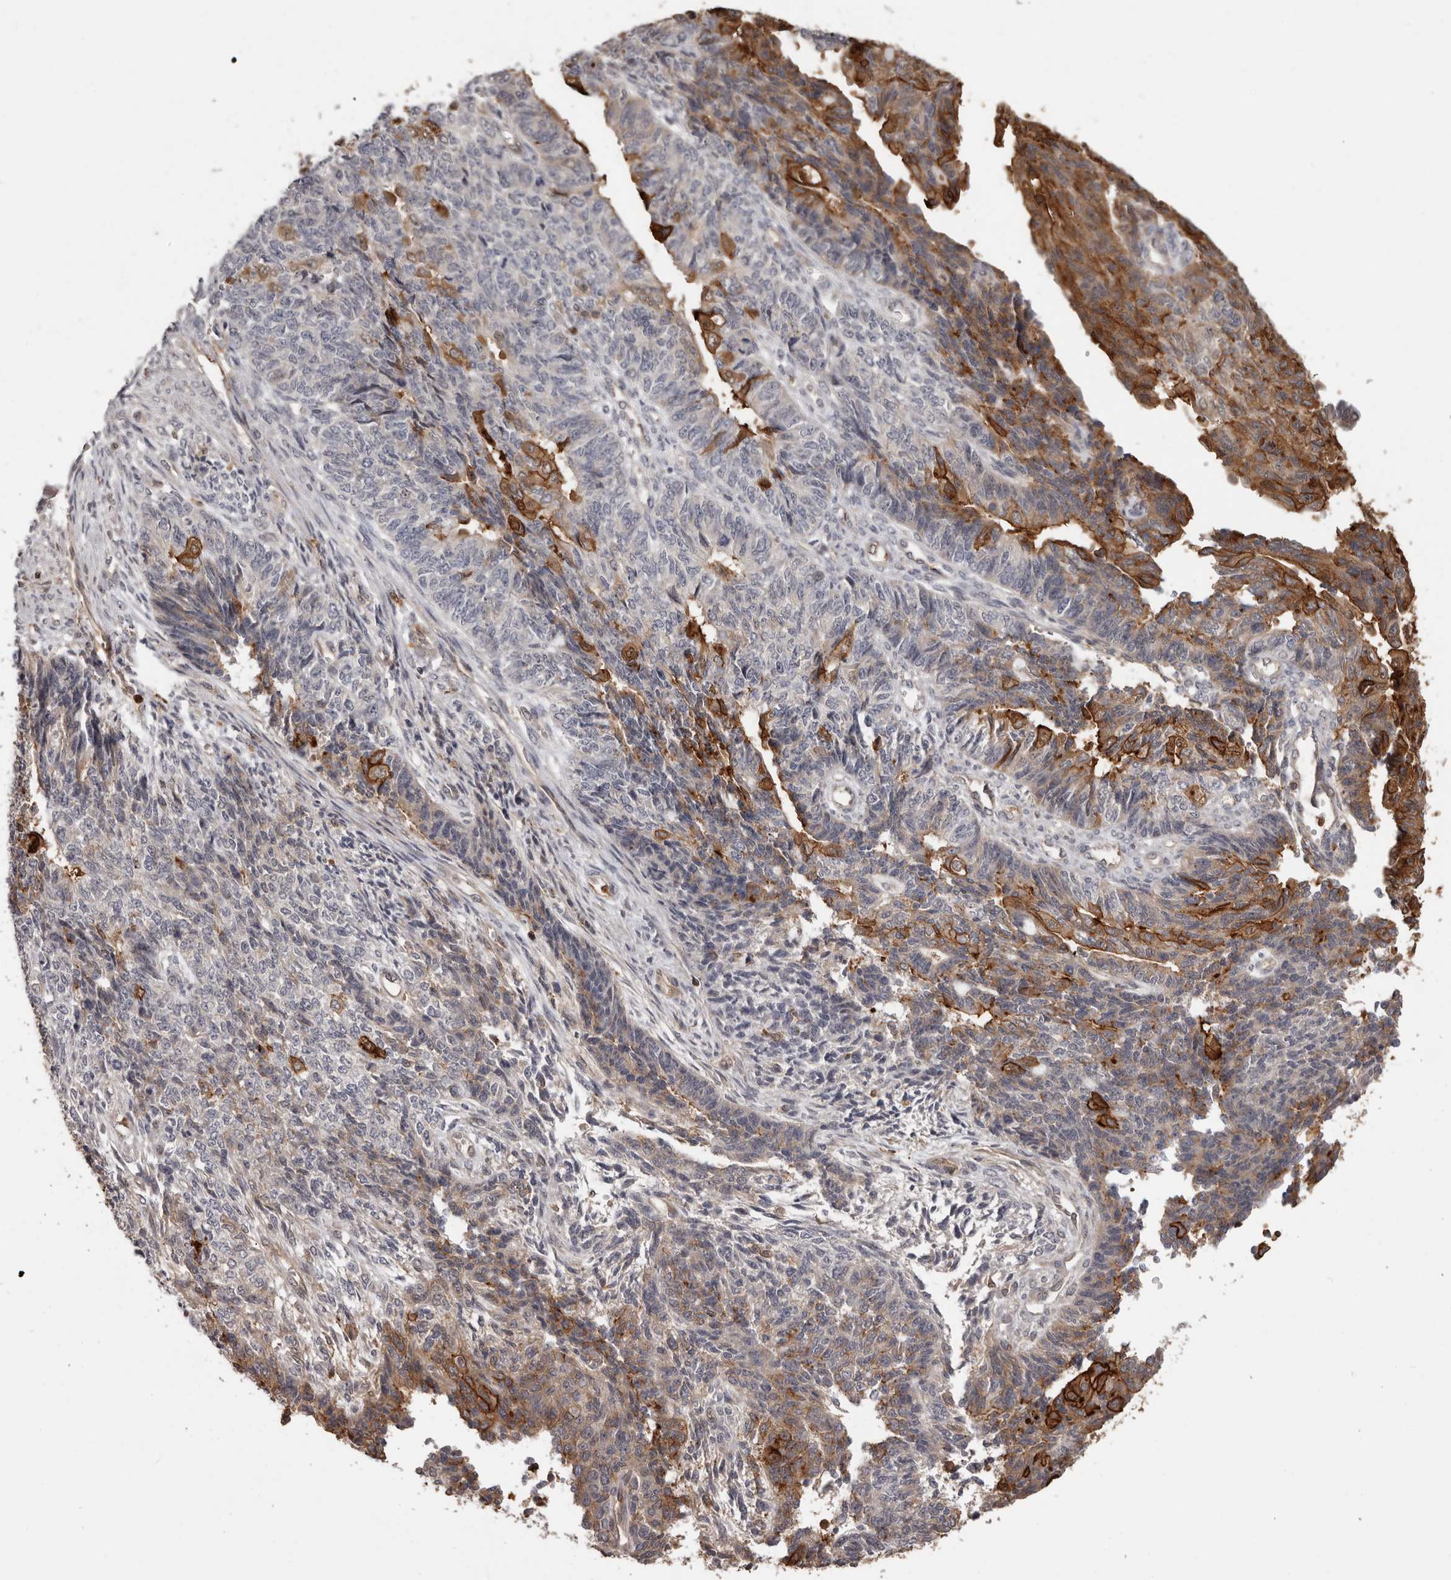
{"staining": {"intensity": "strong", "quantity": "<25%", "location": "cytoplasmic/membranous,nuclear"}, "tissue": "endometrial cancer", "cell_type": "Tumor cells", "image_type": "cancer", "snomed": [{"axis": "morphology", "description": "Adenocarcinoma, NOS"}, {"axis": "topography", "description": "Endometrium"}], "caption": "This image reveals immunohistochemistry (IHC) staining of endometrial cancer (adenocarcinoma), with medium strong cytoplasmic/membranous and nuclear expression in about <25% of tumor cells.", "gene": "PRR12", "patient": {"sex": "female", "age": 32}}